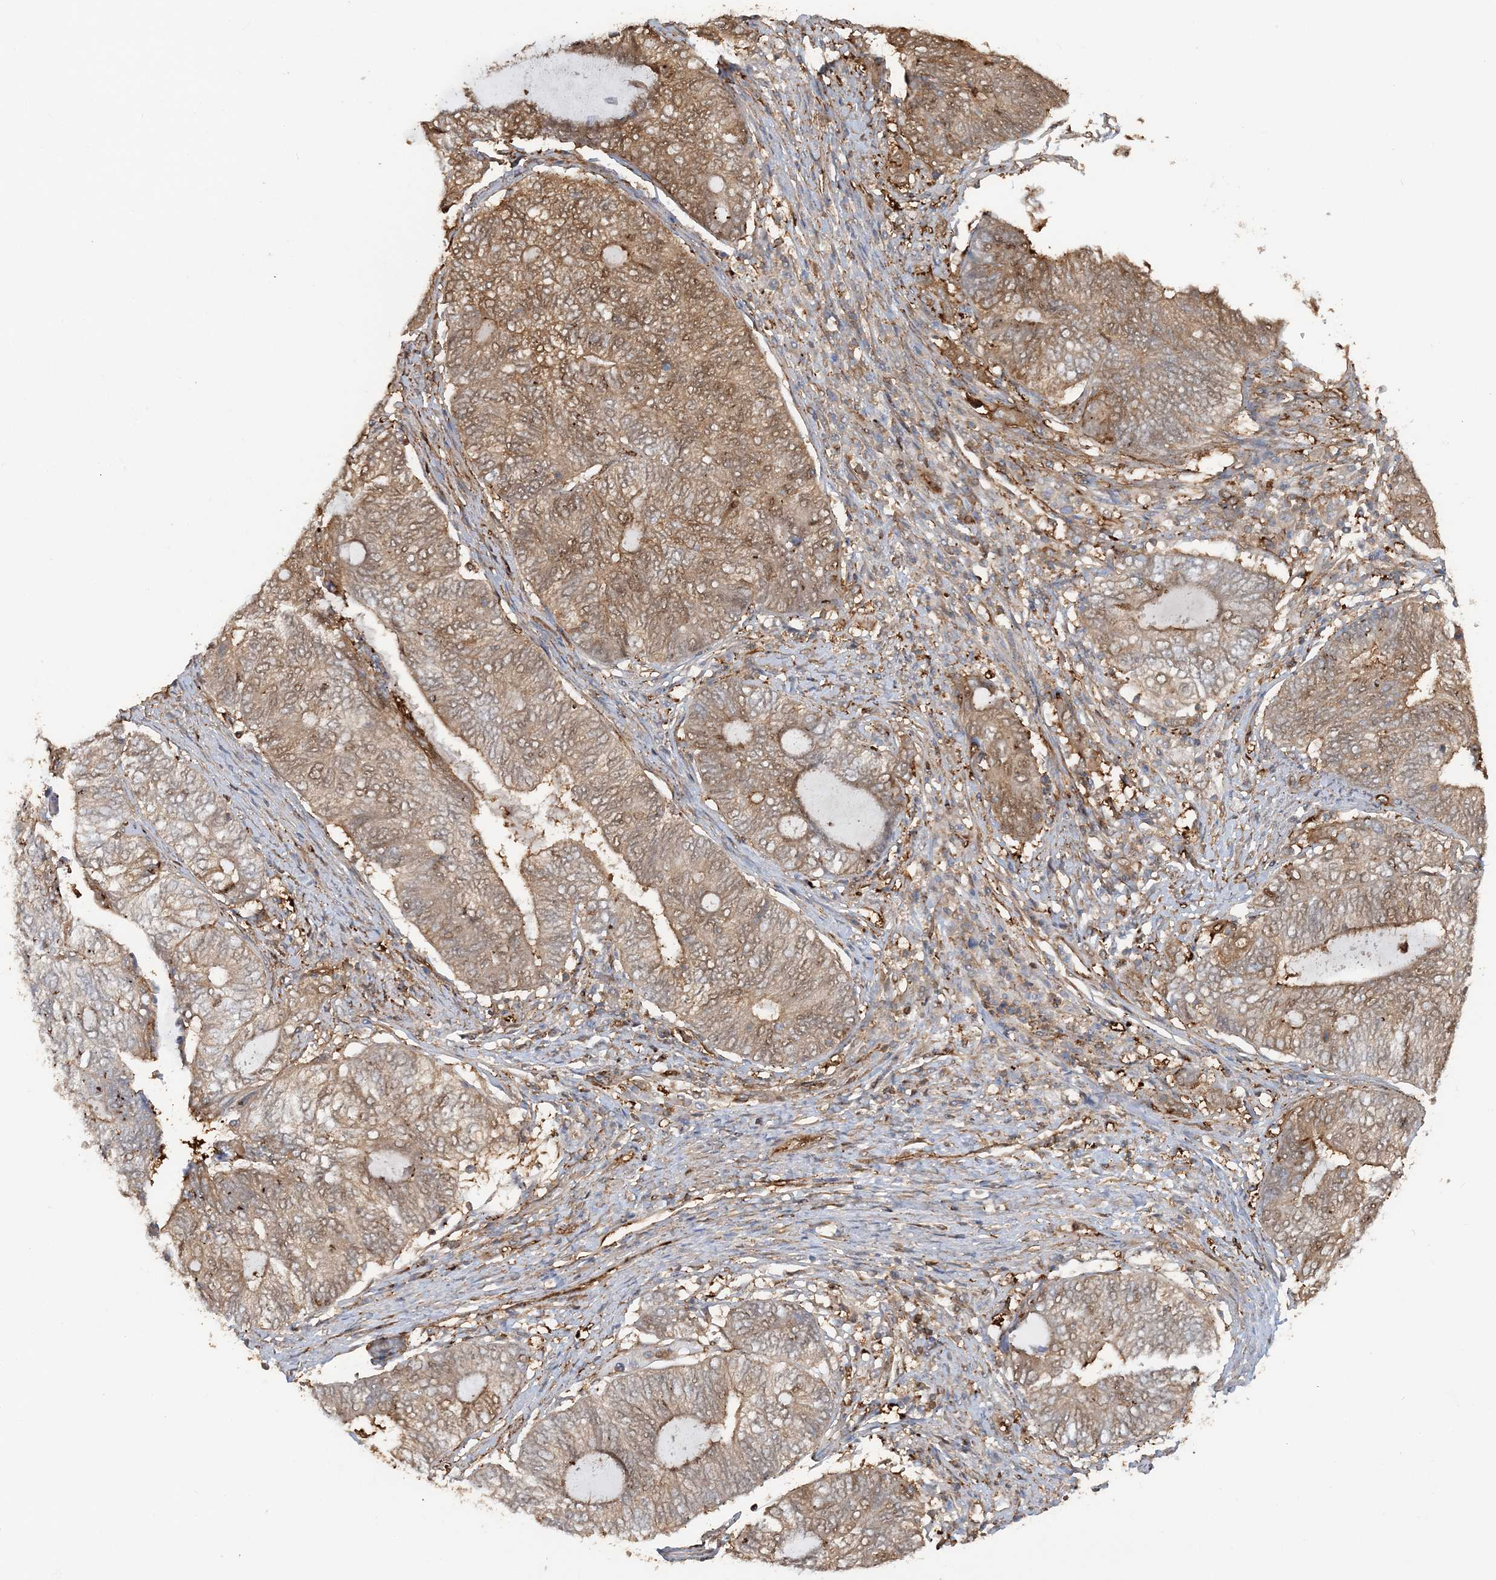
{"staining": {"intensity": "moderate", "quantity": "25%-75%", "location": "cytoplasmic/membranous"}, "tissue": "endometrial cancer", "cell_type": "Tumor cells", "image_type": "cancer", "snomed": [{"axis": "morphology", "description": "Adenocarcinoma, NOS"}, {"axis": "topography", "description": "Uterus"}, {"axis": "topography", "description": "Endometrium"}], "caption": "Tumor cells display medium levels of moderate cytoplasmic/membranous expression in approximately 25%-75% of cells in human endometrial cancer (adenocarcinoma).", "gene": "DSTN", "patient": {"sex": "female", "age": 70}}